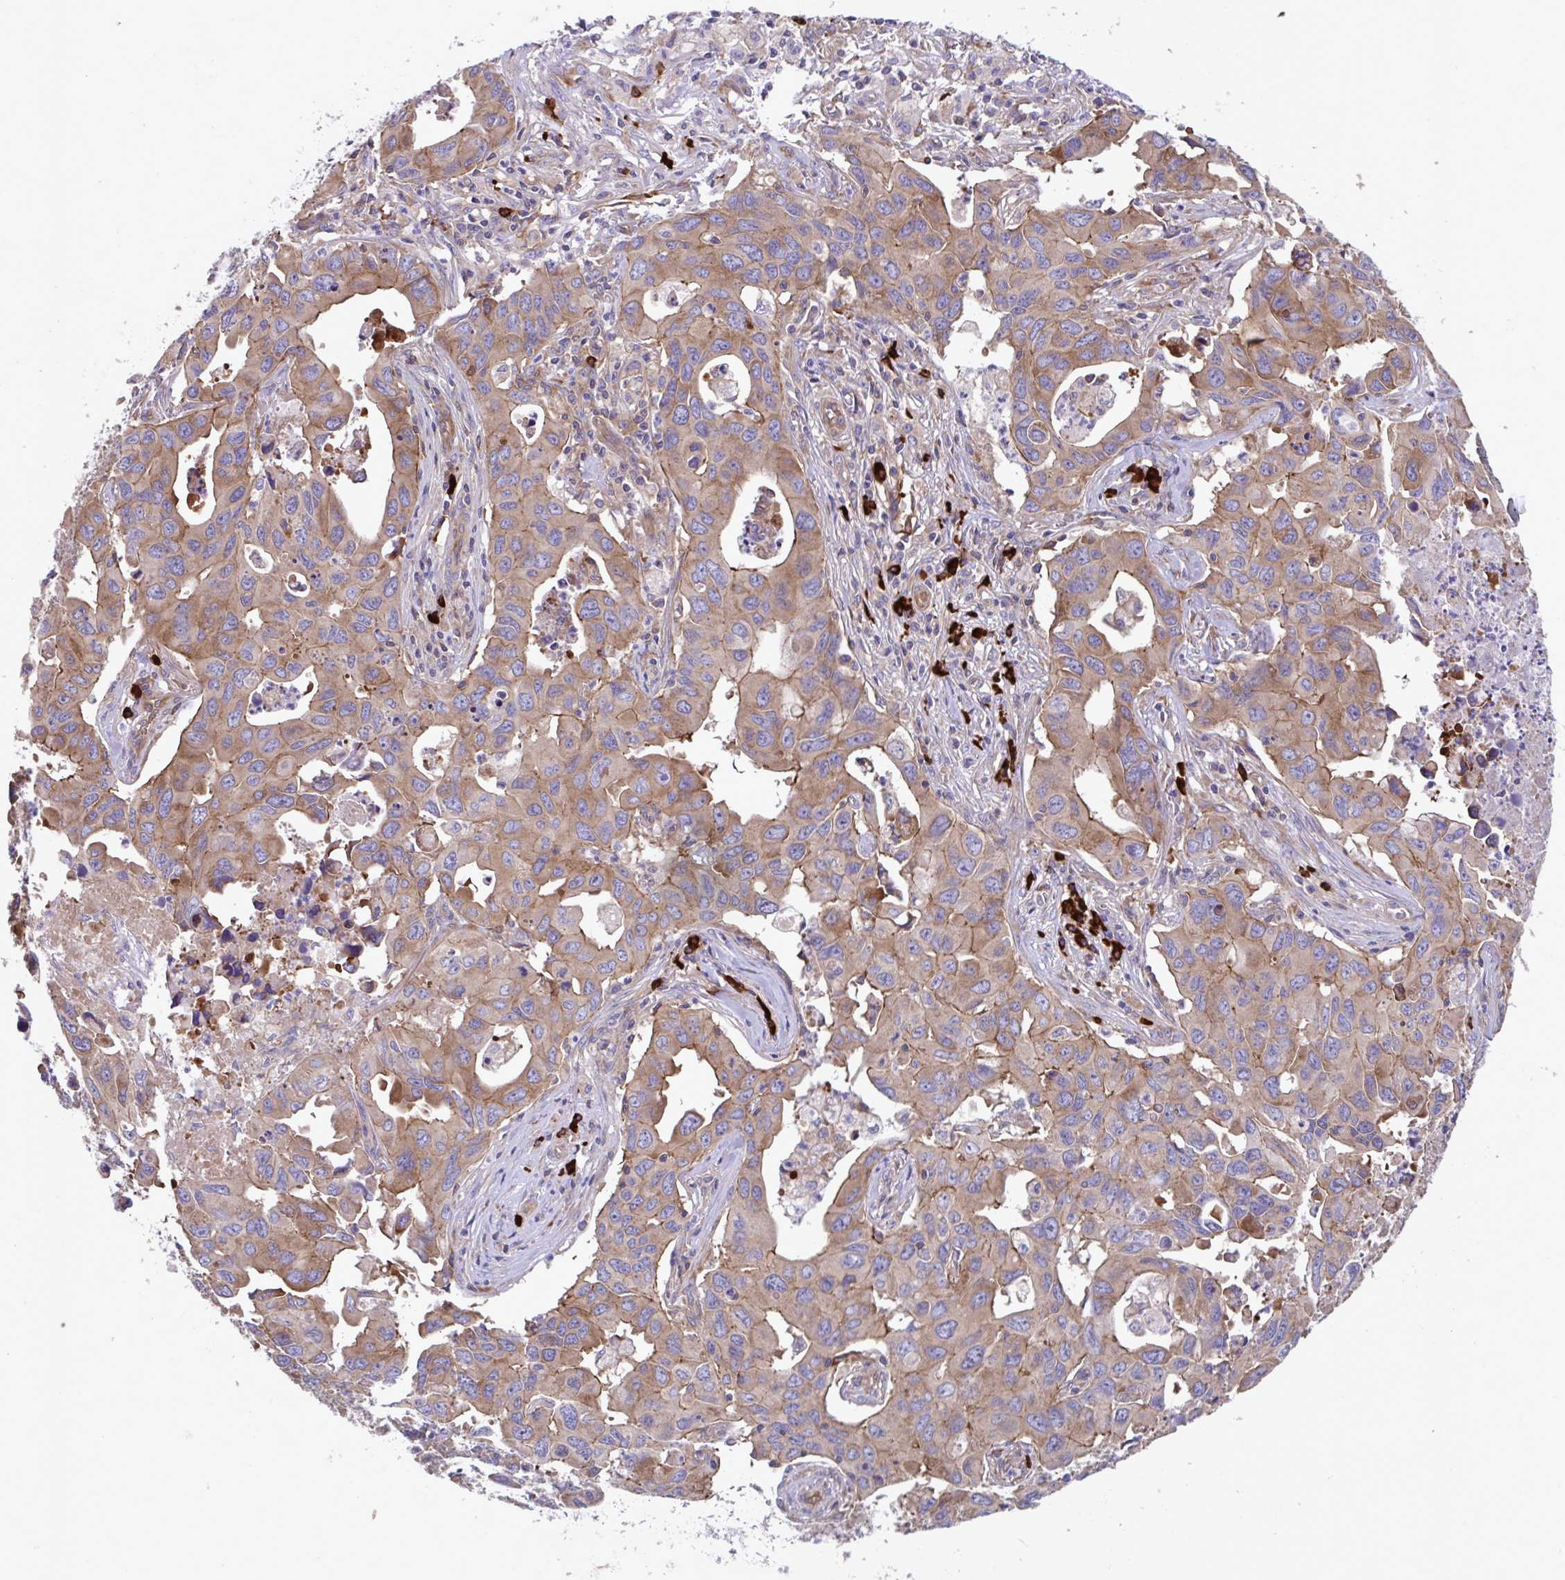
{"staining": {"intensity": "moderate", "quantity": "25%-75%", "location": "cytoplasmic/membranous"}, "tissue": "lung cancer", "cell_type": "Tumor cells", "image_type": "cancer", "snomed": [{"axis": "morphology", "description": "Adenocarcinoma, NOS"}, {"axis": "topography", "description": "Lung"}], "caption": "Immunohistochemistry (IHC) staining of lung adenocarcinoma, which reveals medium levels of moderate cytoplasmic/membranous positivity in about 25%-75% of tumor cells indicating moderate cytoplasmic/membranous protein expression. The staining was performed using DAB (3,3'-diaminobenzidine) (brown) for protein detection and nuclei were counterstained in hematoxylin (blue).", "gene": "YARS2", "patient": {"sex": "male", "age": 64}}